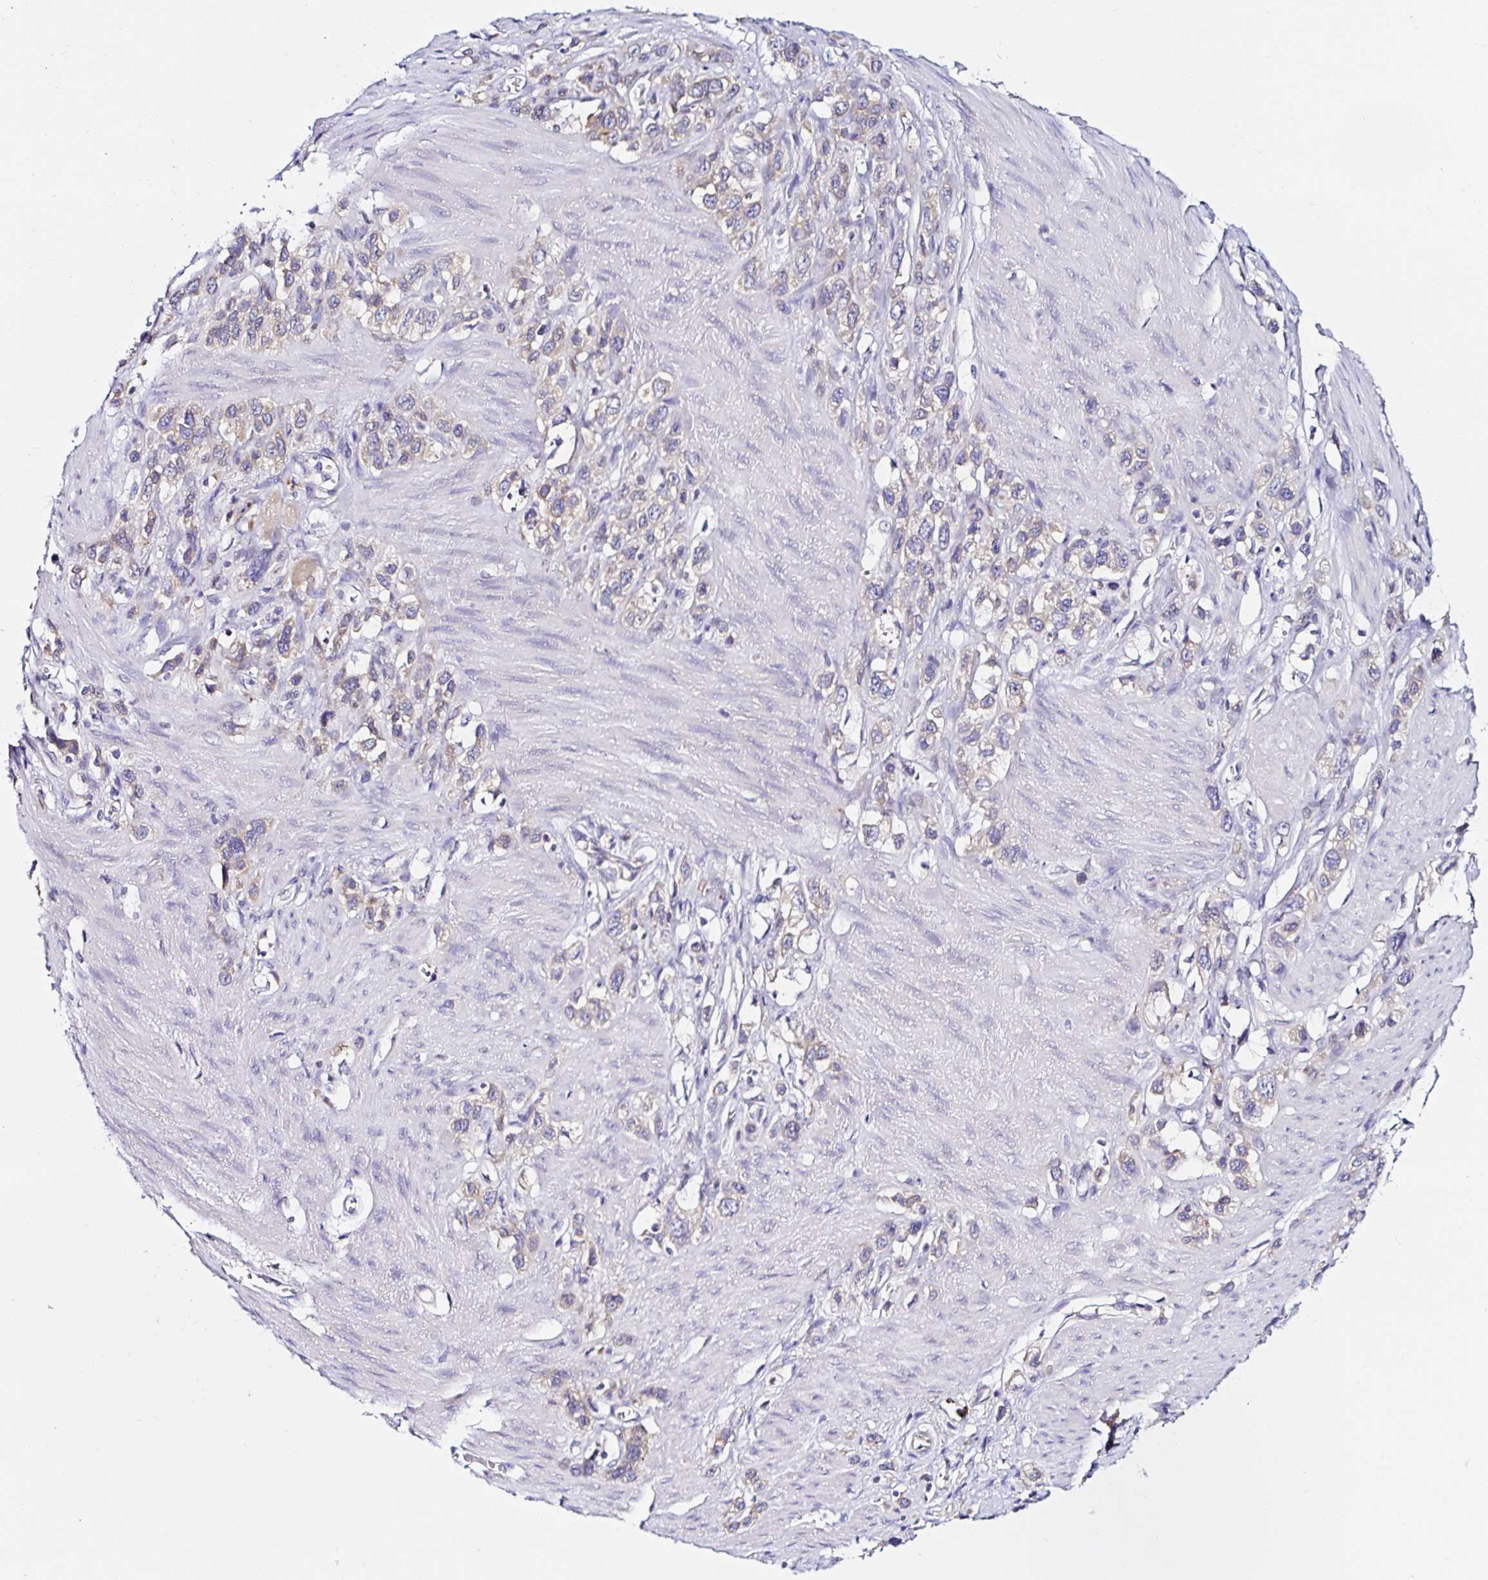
{"staining": {"intensity": "weak", "quantity": ">75%", "location": "cytoplasmic/membranous"}, "tissue": "stomach cancer", "cell_type": "Tumor cells", "image_type": "cancer", "snomed": [{"axis": "morphology", "description": "Adenocarcinoma, NOS"}, {"axis": "topography", "description": "Stomach"}], "caption": "DAB immunohistochemical staining of human stomach cancer (adenocarcinoma) displays weak cytoplasmic/membranous protein staining in approximately >75% of tumor cells.", "gene": "VSIG2", "patient": {"sex": "female", "age": 65}}